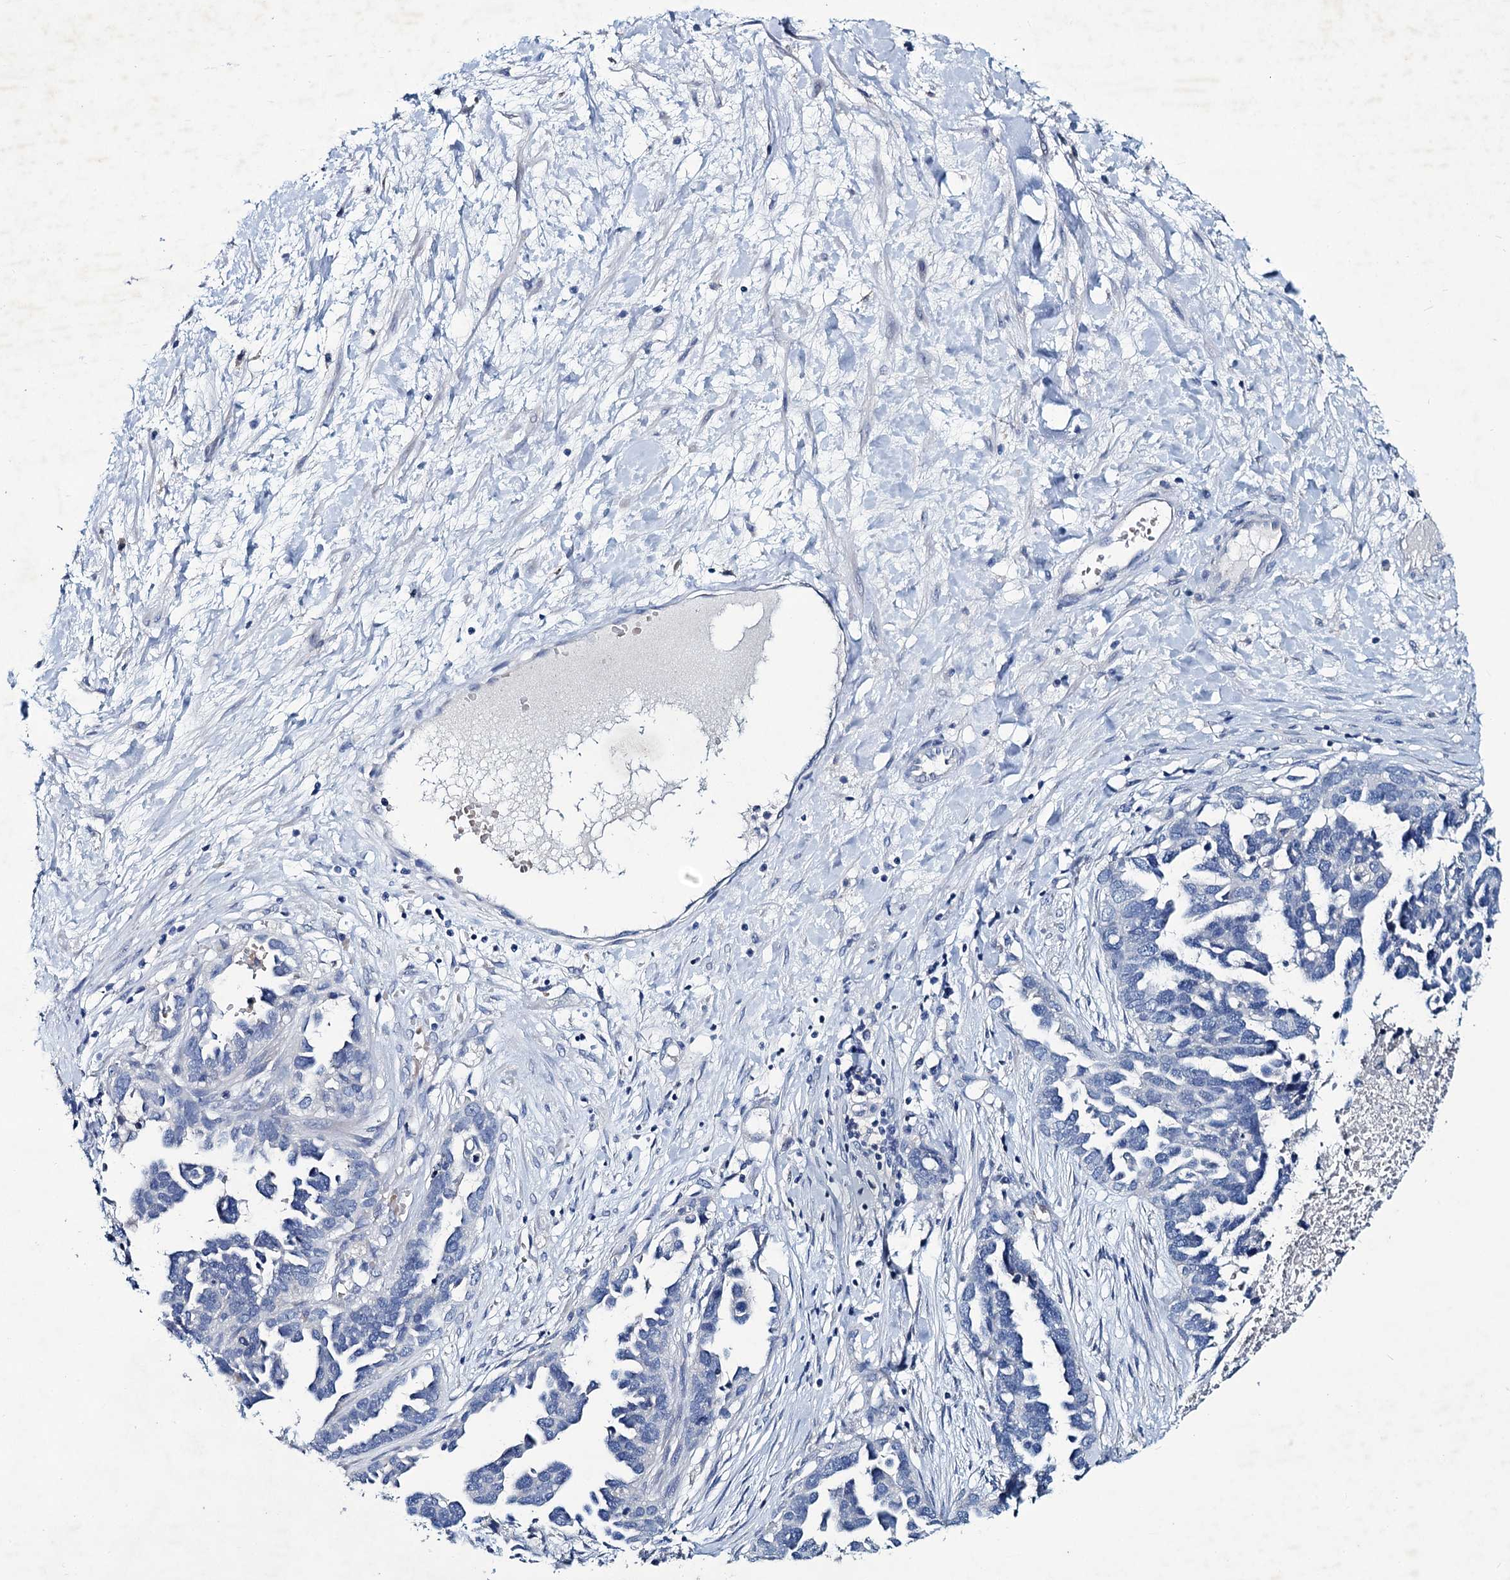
{"staining": {"intensity": "negative", "quantity": "none", "location": "none"}, "tissue": "ovarian cancer", "cell_type": "Tumor cells", "image_type": "cancer", "snomed": [{"axis": "morphology", "description": "Cystadenocarcinoma, serous, NOS"}, {"axis": "topography", "description": "Ovary"}], "caption": "The histopathology image demonstrates no significant positivity in tumor cells of ovarian cancer (serous cystadenocarcinoma).", "gene": "RTKN2", "patient": {"sex": "female", "age": 54}}